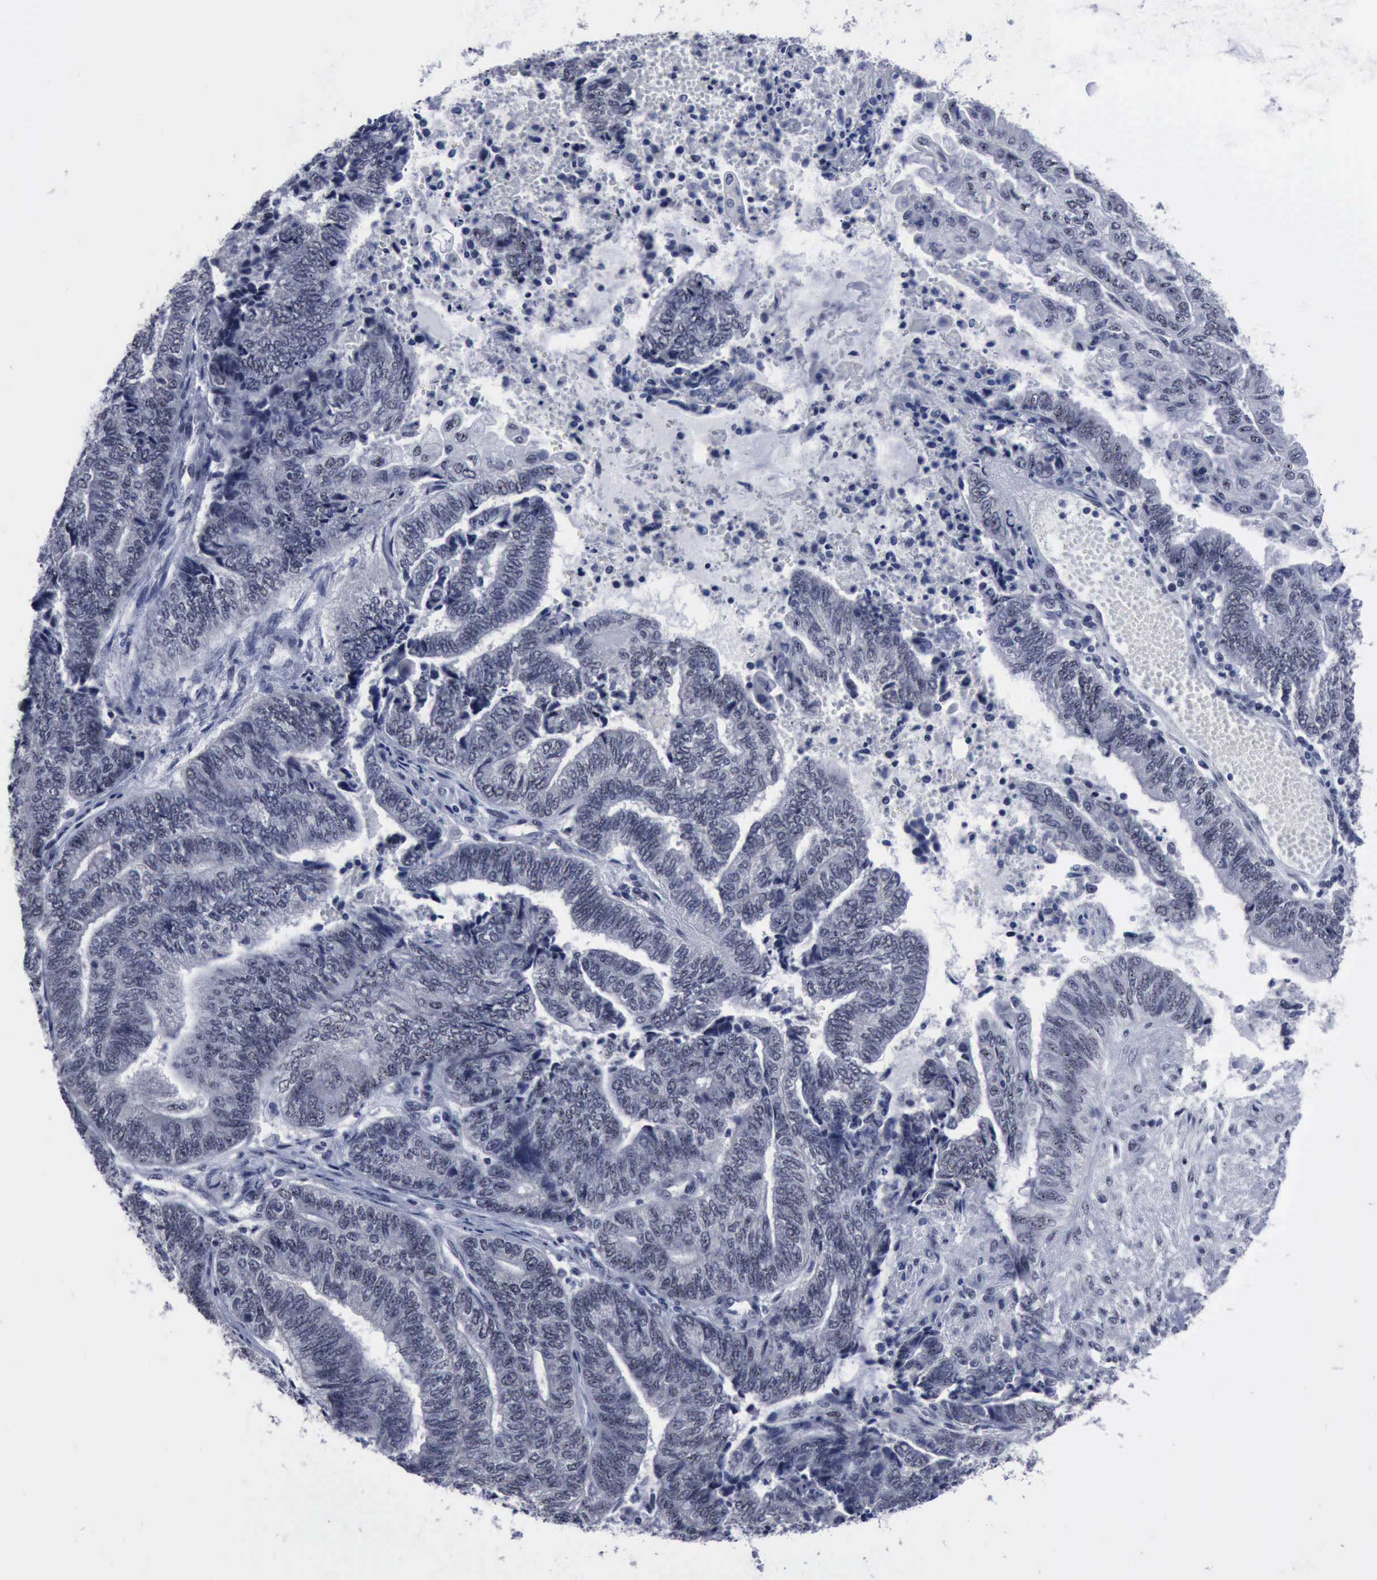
{"staining": {"intensity": "negative", "quantity": "none", "location": "none"}, "tissue": "endometrial cancer", "cell_type": "Tumor cells", "image_type": "cancer", "snomed": [{"axis": "morphology", "description": "Adenocarcinoma, NOS"}, {"axis": "topography", "description": "Uterus"}, {"axis": "topography", "description": "Endometrium"}], "caption": "Tumor cells are negative for protein expression in human endometrial cancer (adenocarcinoma).", "gene": "BRD1", "patient": {"sex": "female", "age": 70}}